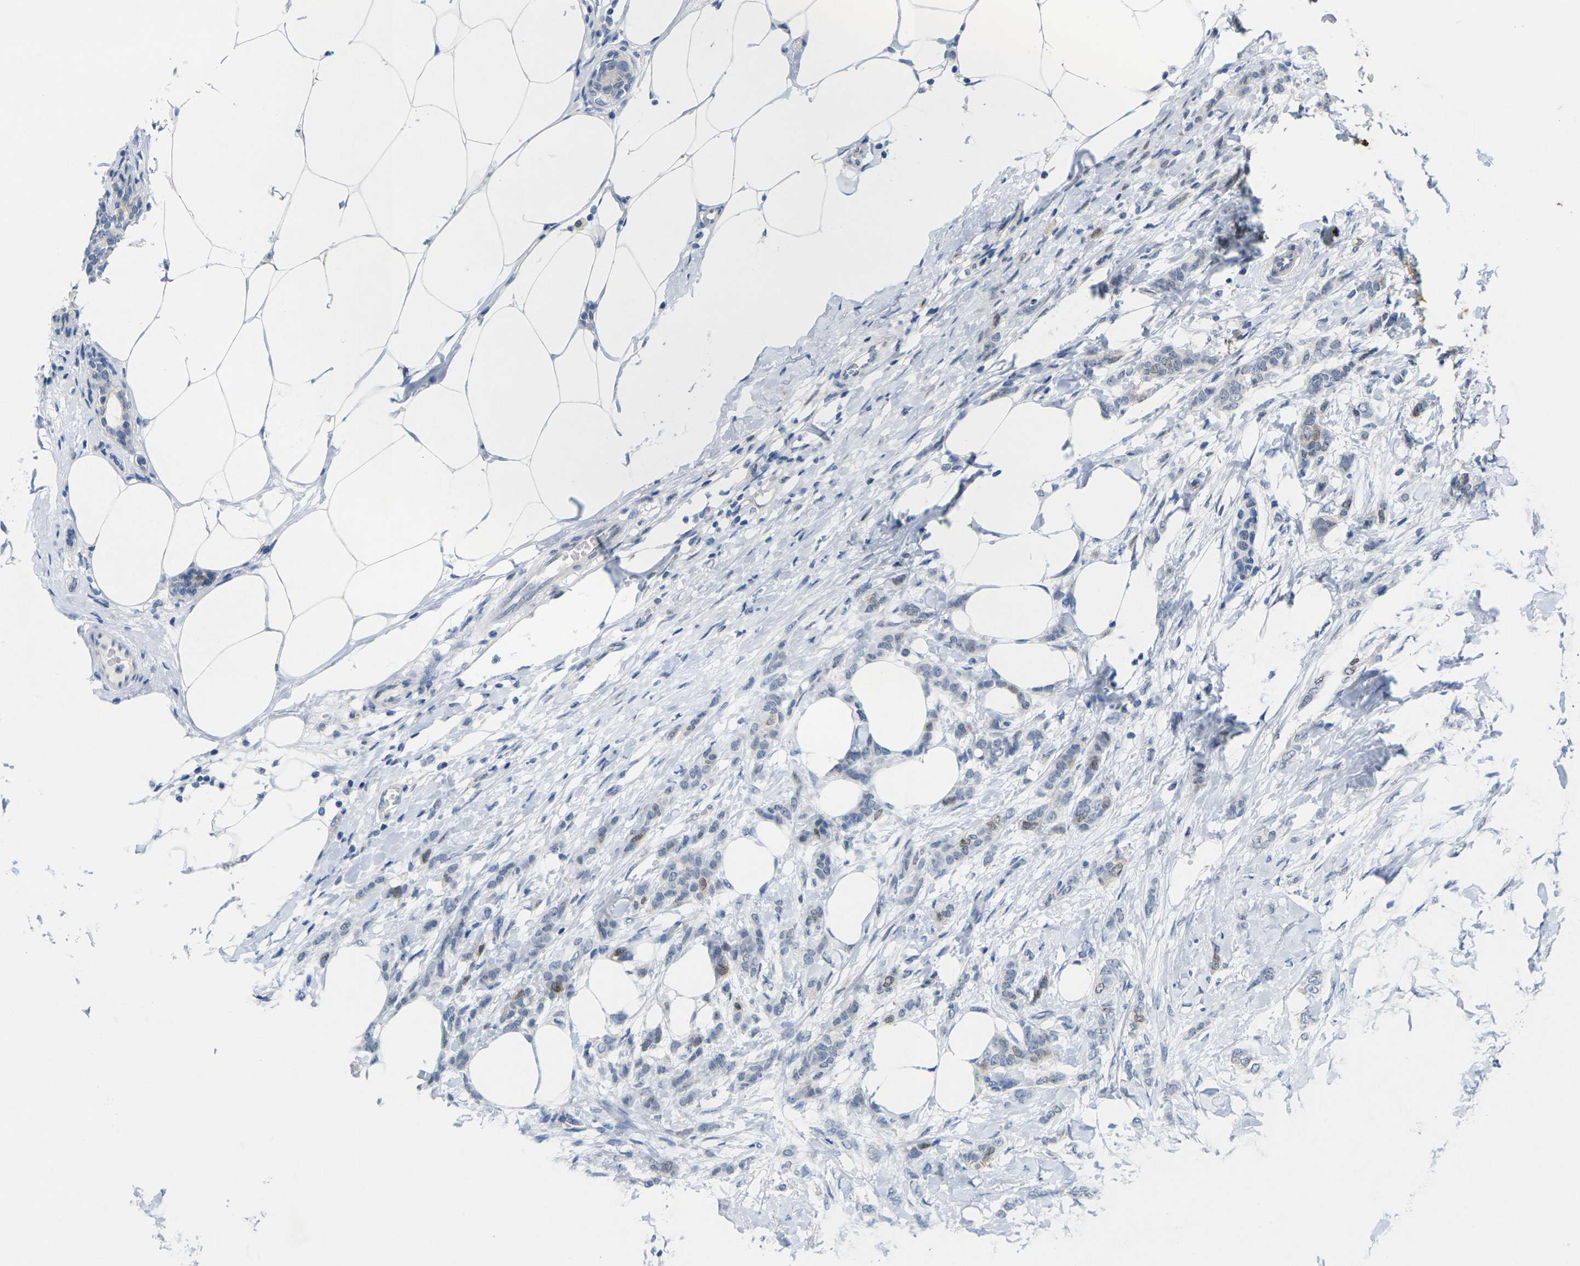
{"staining": {"intensity": "moderate", "quantity": "<25%", "location": "nuclear"}, "tissue": "breast cancer", "cell_type": "Tumor cells", "image_type": "cancer", "snomed": [{"axis": "morphology", "description": "Lobular carcinoma, in situ"}, {"axis": "morphology", "description": "Lobular carcinoma"}, {"axis": "topography", "description": "Breast"}], "caption": "Brown immunohistochemical staining in human breast cancer shows moderate nuclear expression in approximately <25% of tumor cells. (DAB IHC with brightfield microscopy, high magnification).", "gene": "CDK2", "patient": {"sex": "female", "age": 41}}